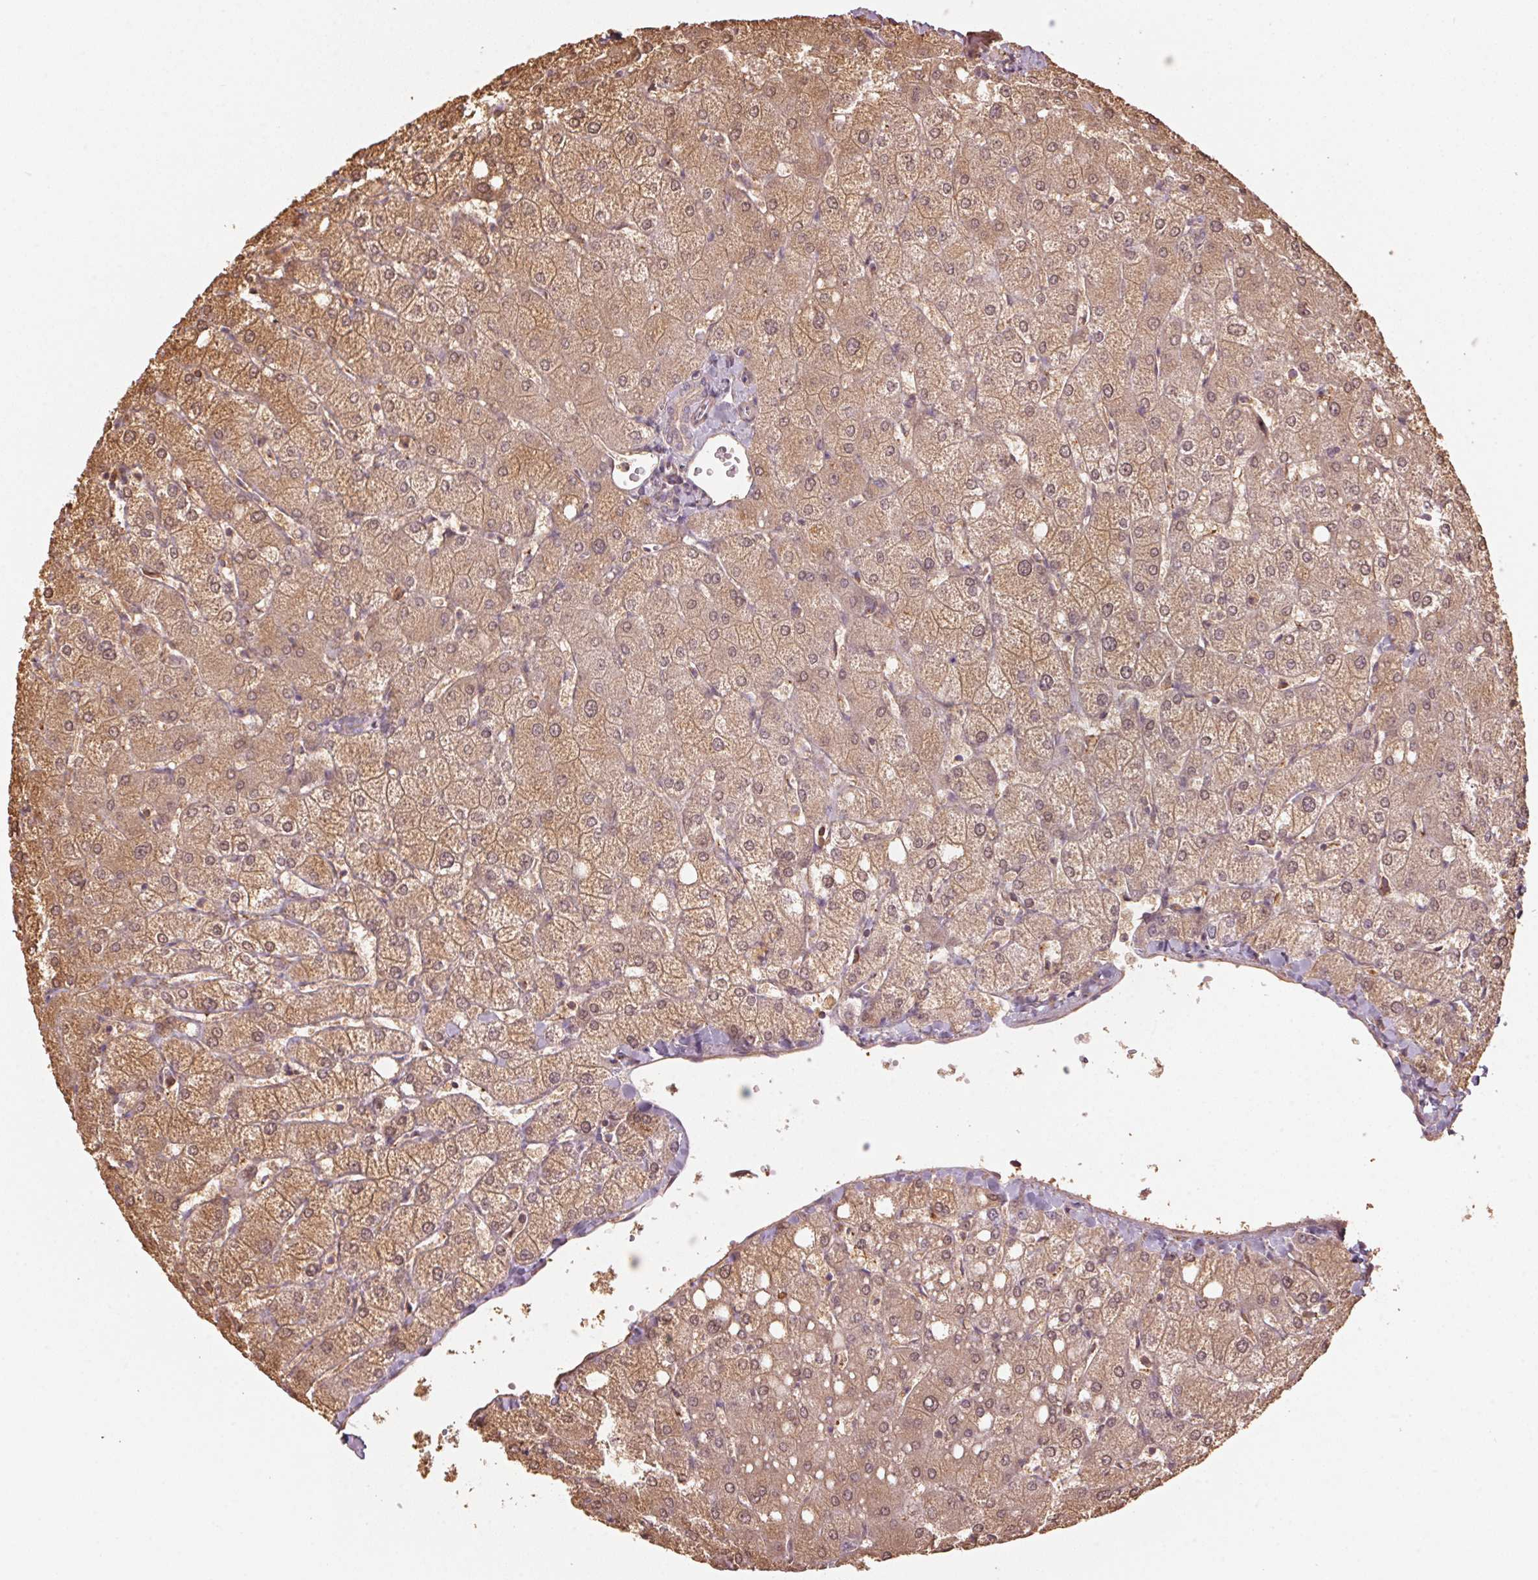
{"staining": {"intensity": "weak", "quantity": "25%-75%", "location": "cytoplasmic/membranous"}, "tissue": "liver", "cell_type": "Cholangiocytes", "image_type": "normal", "snomed": [{"axis": "morphology", "description": "Normal tissue, NOS"}, {"axis": "topography", "description": "Liver"}], "caption": "This image exhibits immunohistochemistry (IHC) staining of benign human liver, with low weak cytoplasmic/membranous positivity in approximately 25%-75% of cholangiocytes.", "gene": "QDPR", "patient": {"sex": "female", "age": 54}}